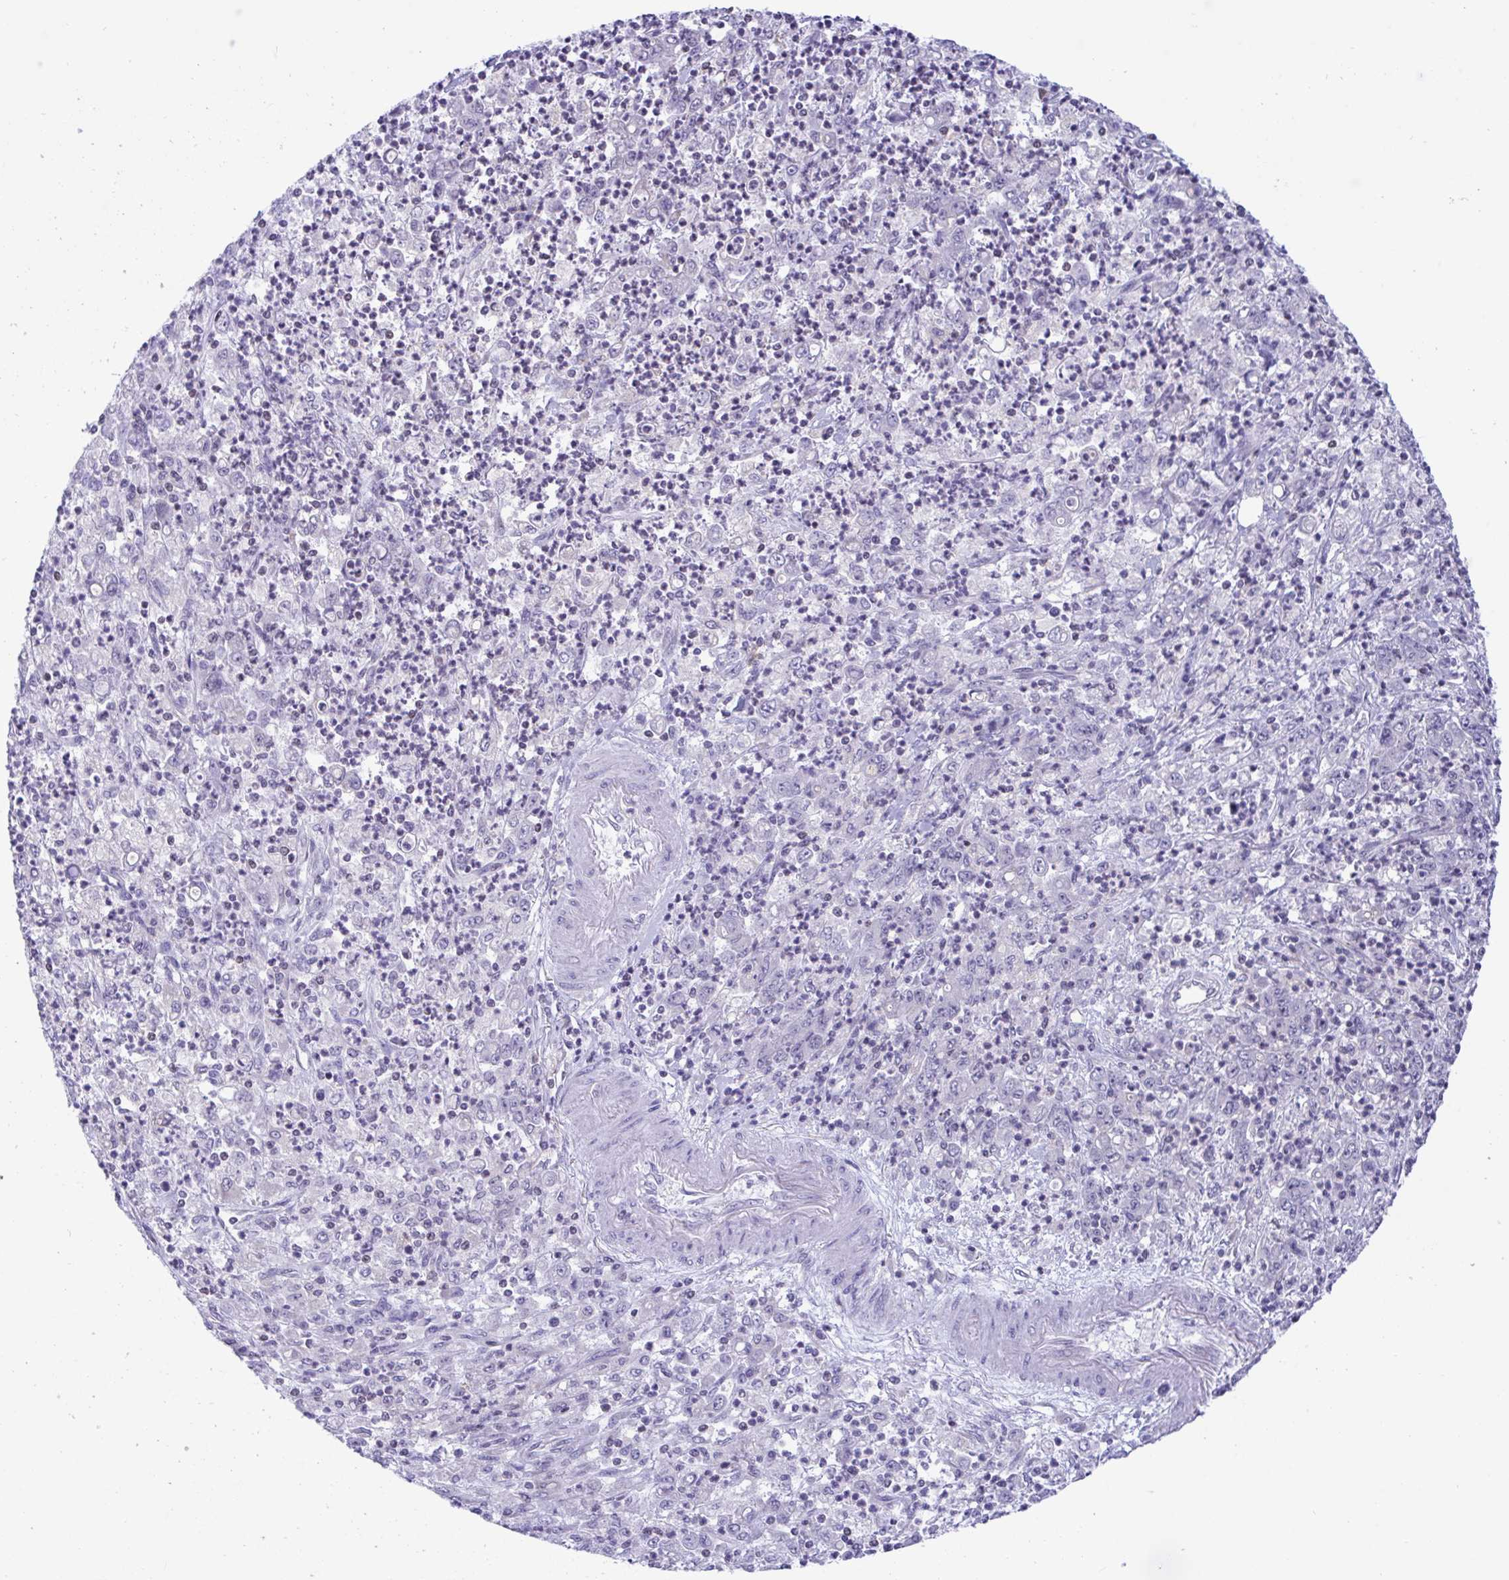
{"staining": {"intensity": "negative", "quantity": "none", "location": "none"}, "tissue": "stomach cancer", "cell_type": "Tumor cells", "image_type": "cancer", "snomed": [{"axis": "morphology", "description": "Adenocarcinoma, NOS"}, {"axis": "topography", "description": "Stomach, lower"}], "caption": "Human stomach cancer (adenocarcinoma) stained for a protein using immunohistochemistry displays no positivity in tumor cells.", "gene": "SNX11", "patient": {"sex": "female", "age": 71}}